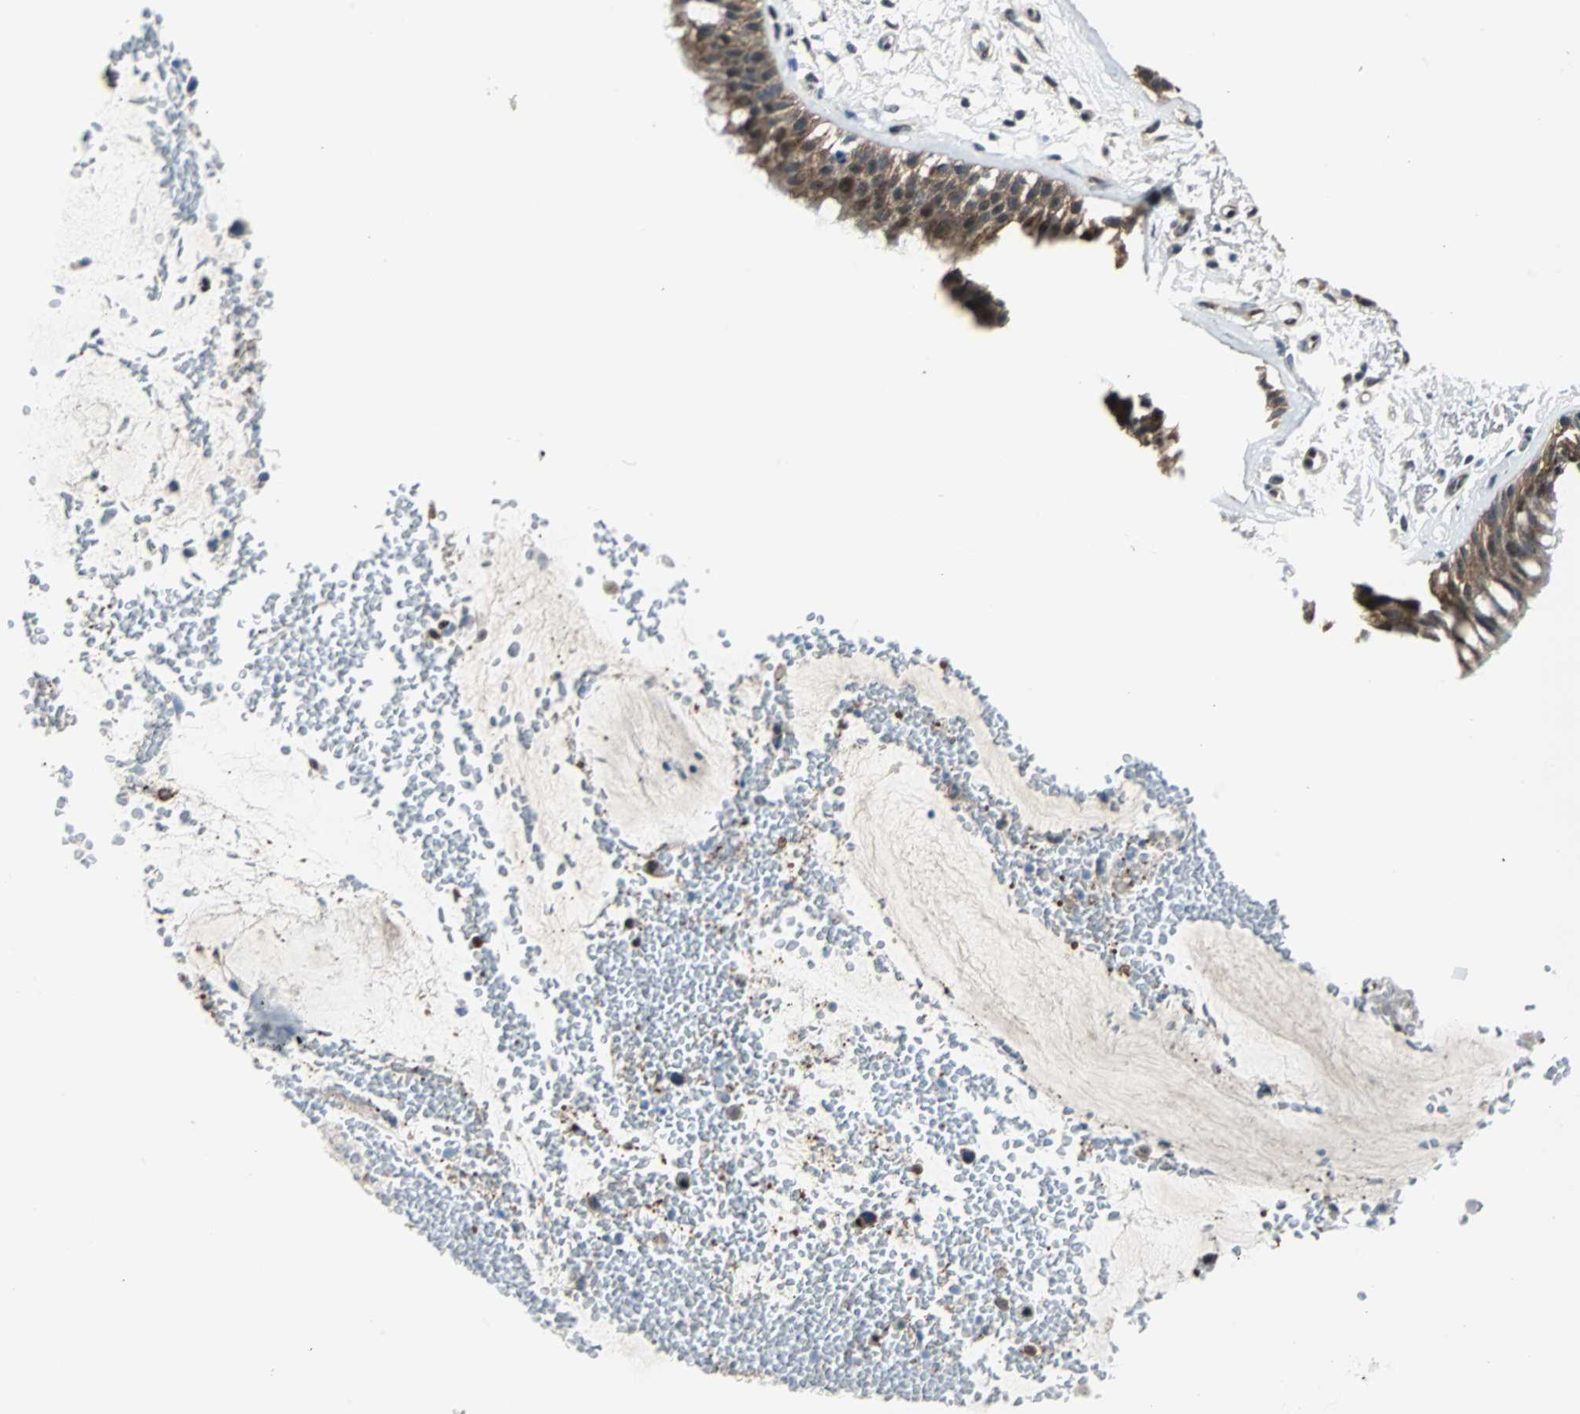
{"staining": {"intensity": "moderate", "quantity": ">75%", "location": "cytoplasmic/membranous,nuclear"}, "tissue": "bronchus", "cell_type": "Respiratory epithelial cells", "image_type": "normal", "snomed": [{"axis": "morphology", "description": "Normal tissue, NOS"}, {"axis": "topography", "description": "Bronchus"}], "caption": "Protein staining of benign bronchus exhibits moderate cytoplasmic/membranous,nuclear positivity in about >75% of respiratory epithelial cells.", "gene": "VCP", "patient": {"sex": "male", "age": 66}}